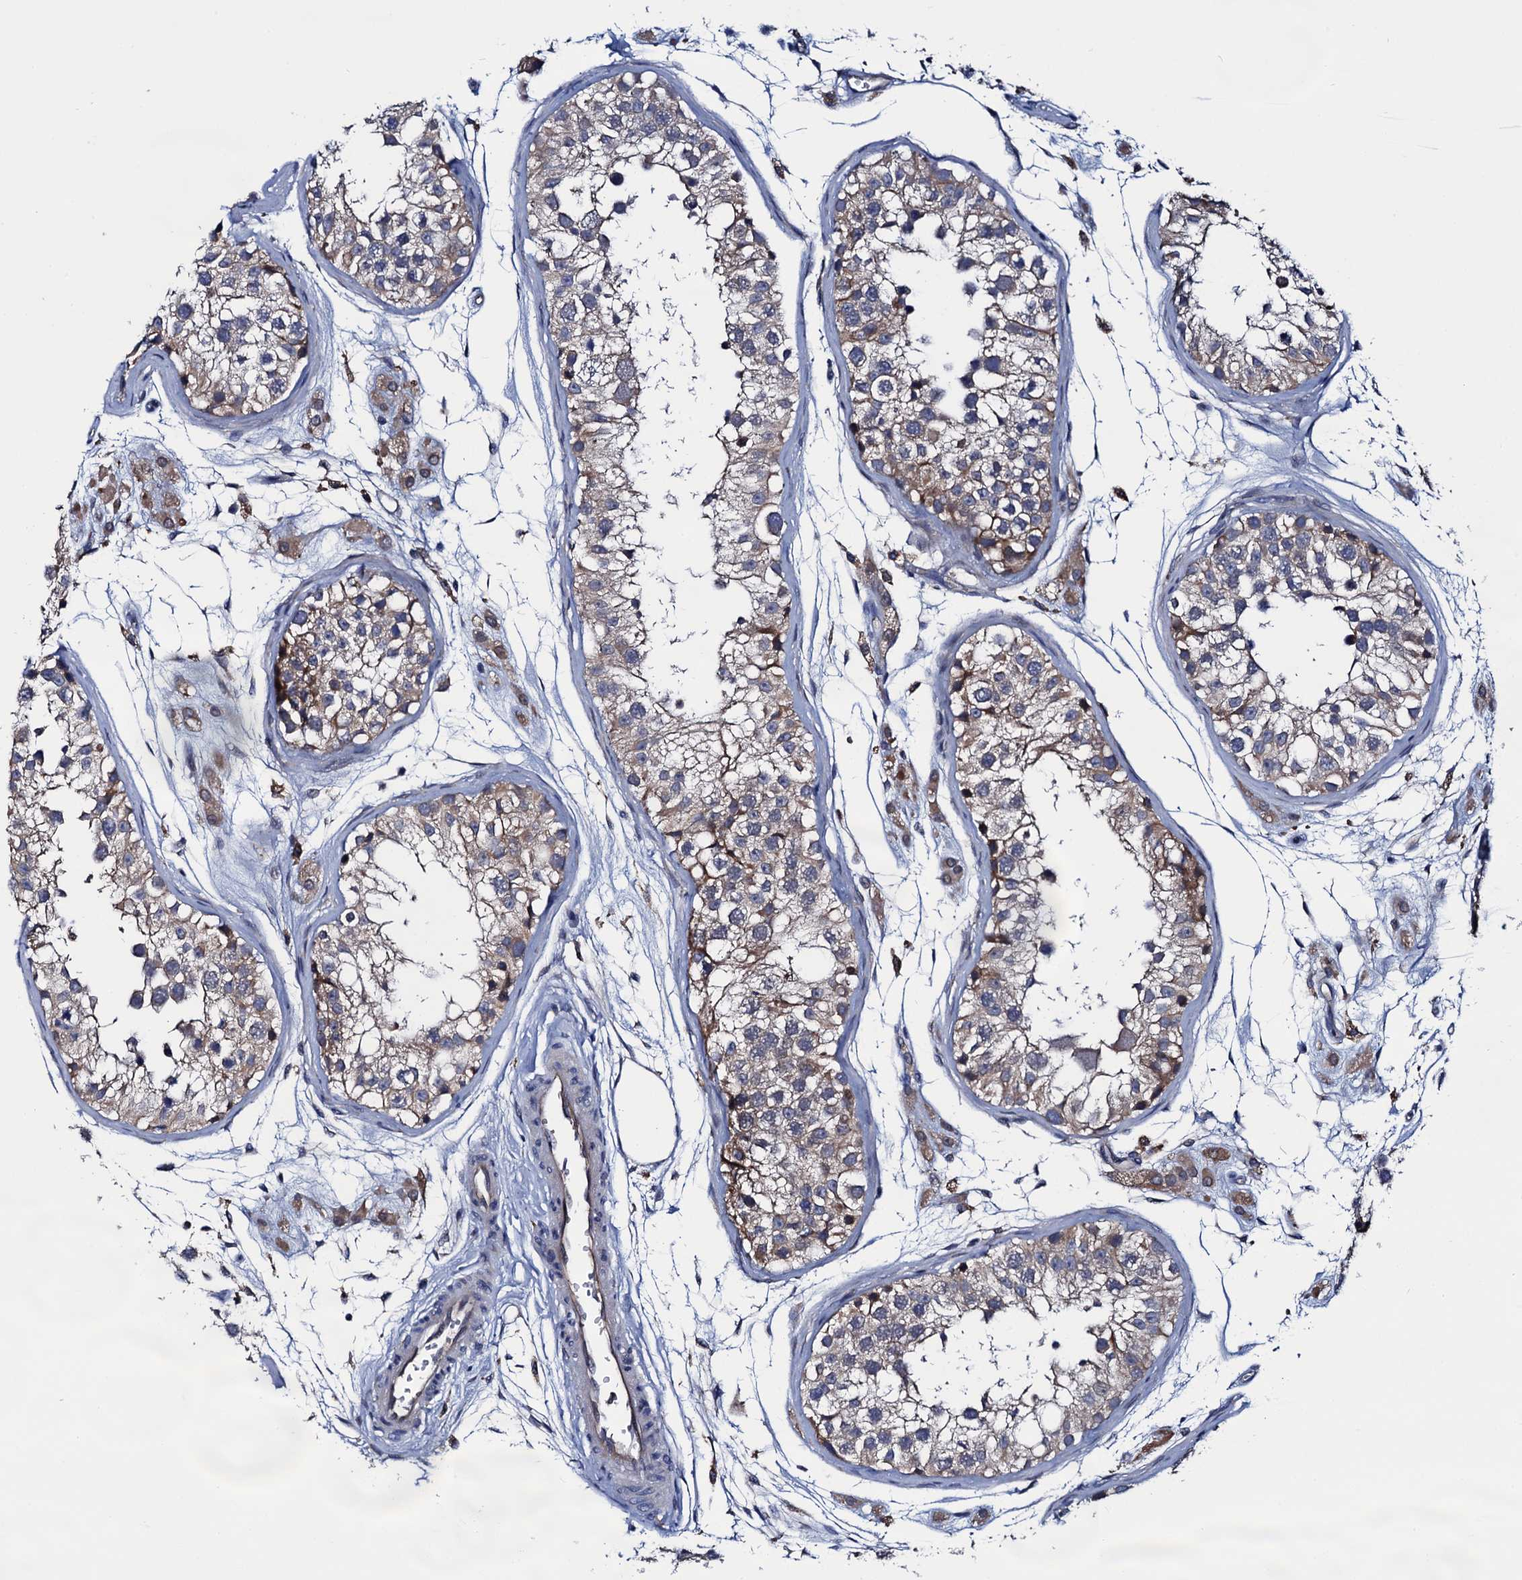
{"staining": {"intensity": "weak", "quantity": "25%-75%", "location": "cytoplasmic/membranous"}, "tissue": "testis", "cell_type": "Cells in seminiferous ducts", "image_type": "normal", "snomed": [{"axis": "morphology", "description": "Normal tissue, NOS"}, {"axis": "morphology", "description": "Adenocarcinoma, metastatic, NOS"}, {"axis": "topography", "description": "Testis"}], "caption": "IHC (DAB (3,3'-diaminobenzidine)) staining of unremarkable human testis exhibits weak cytoplasmic/membranous protein staining in approximately 25%-75% of cells in seminiferous ducts.", "gene": "PGLS", "patient": {"sex": "male", "age": 26}}